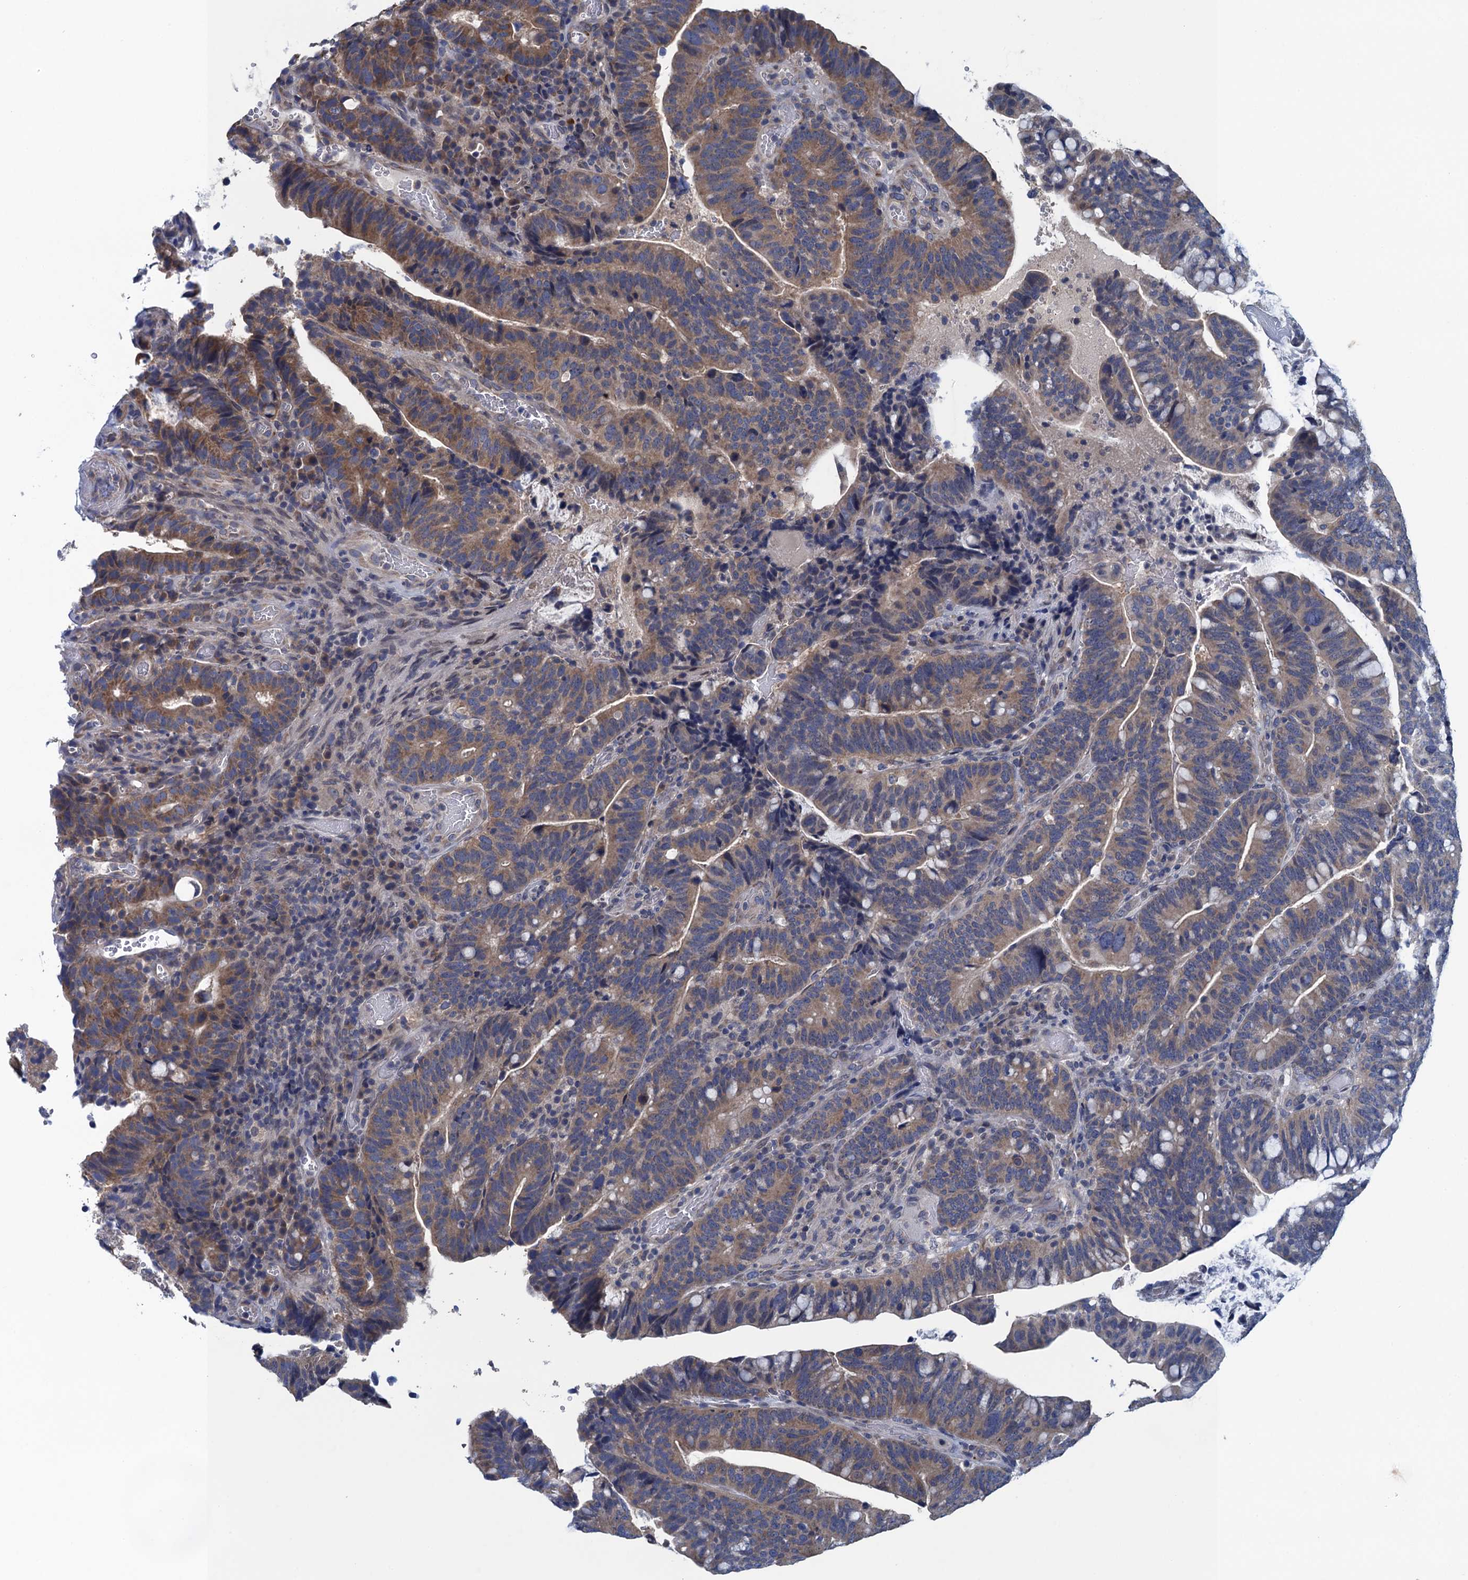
{"staining": {"intensity": "moderate", "quantity": "25%-75%", "location": "cytoplasmic/membranous"}, "tissue": "colorectal cancer", "cell_type": "Tumor cells", "image_type": "cancer", "snomed": [{"axis": "morphology", "description": "Adenocarcinoma, NOS"}, {"axis": "topography", "description": "Colon"}], "caption": "Adenocarcinoma (colorectal) stained with DAB (3,3'-diaminobenzidine) immunohistochemistry (IHC) displays medium levels of moderate cytoplasmic/membranous staining in approximately 25%-75% of tumor cells.", "gene": "CTU2", "patient": {"sex": "female", "age": 66}}